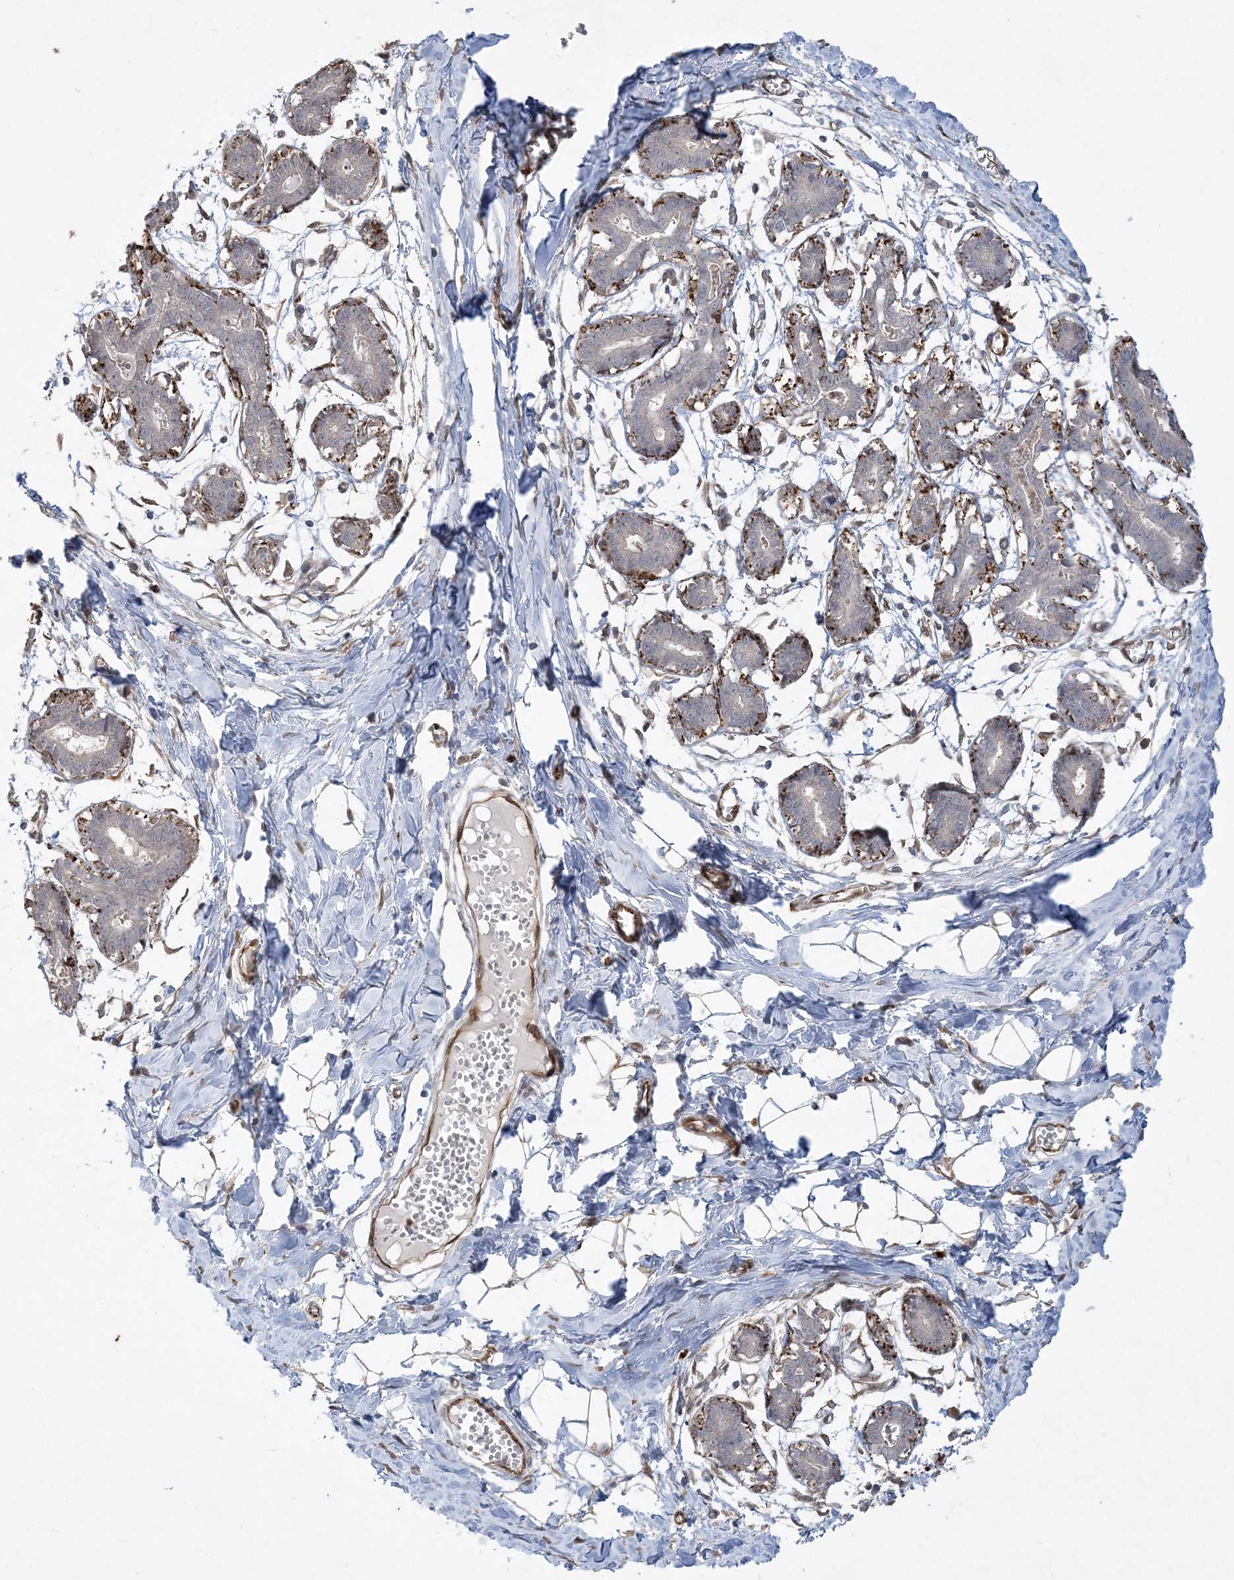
{"staining": {"intensity": "moderate", "quantity": "<25%", "location": "cytoplasmic/membranous"}, "tissue": "breast", "cell_type": "Adipocytes", "image_type": "normal", "snomed": [{"axis": "morphology", "description": "Normal tissue, NOS"}, {"axis": "topography", "description": "Breast"}], "caption": "Human breast stained for a protein (brown) exhibits moderate cytoplasmic/membranous positive positivity in about <25% of adipocytes.", "gene": "INPP1", "patient": {"sex": "female", "age": 27}}